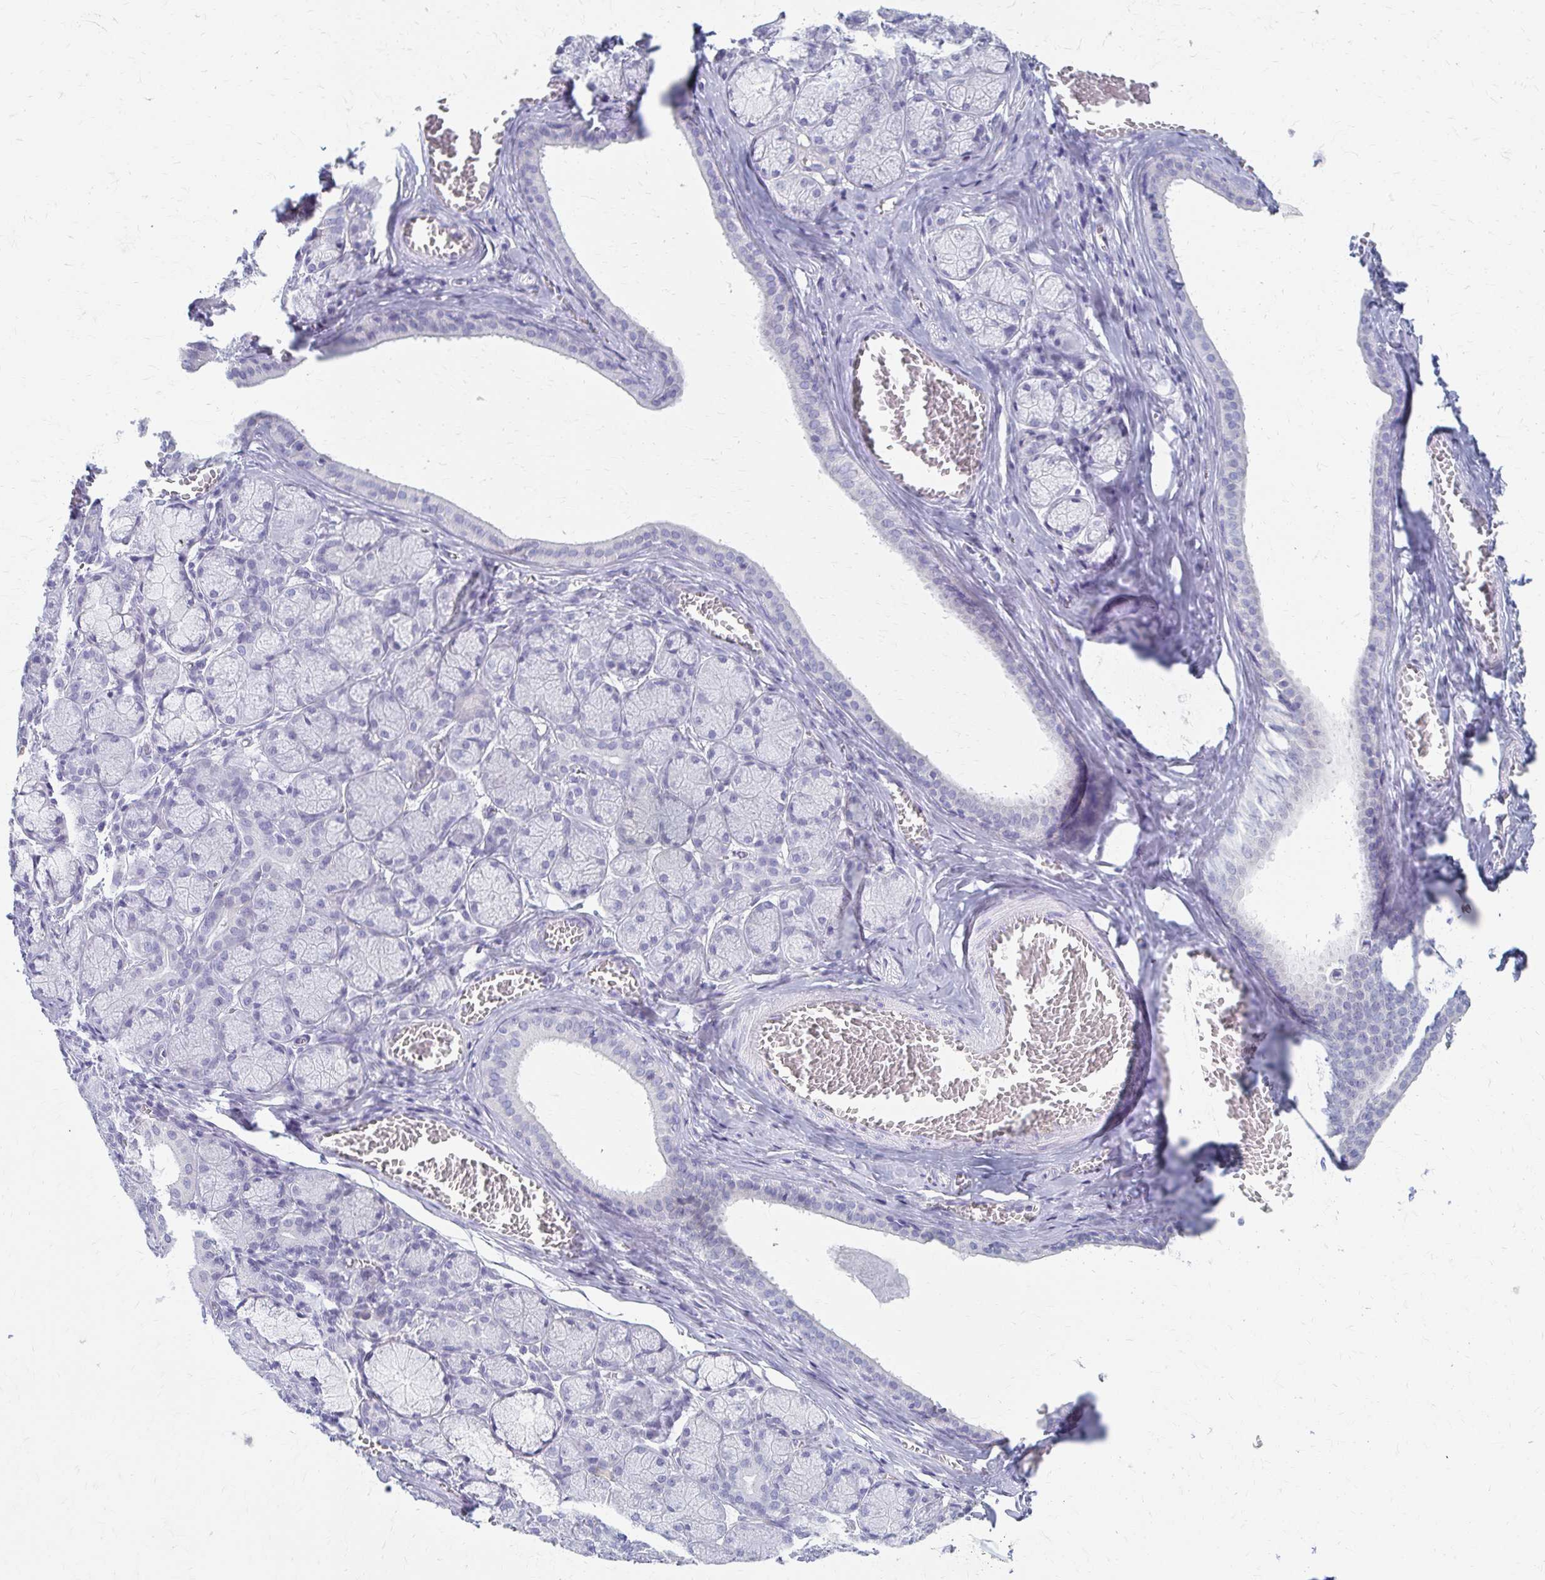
{"staining": {"intensity": "negative", "quantity": "none", "location": "none"}, "tissue": "salivary gland", "cell_type": "Glandular cells", "image_type": "normal", "snomed": [{"axis": "morphology", "description": "Normal tissue, NOS"}, {"axis": "topography", "description": "Salivary gland"}], "caption": "IHC micrograph of unremarkable human salivary gland stained for a protein (brown), which reveals no expression in glandular cells.", "gene": "CYB5A", "patient": {"sex": "female", "age": 24}}